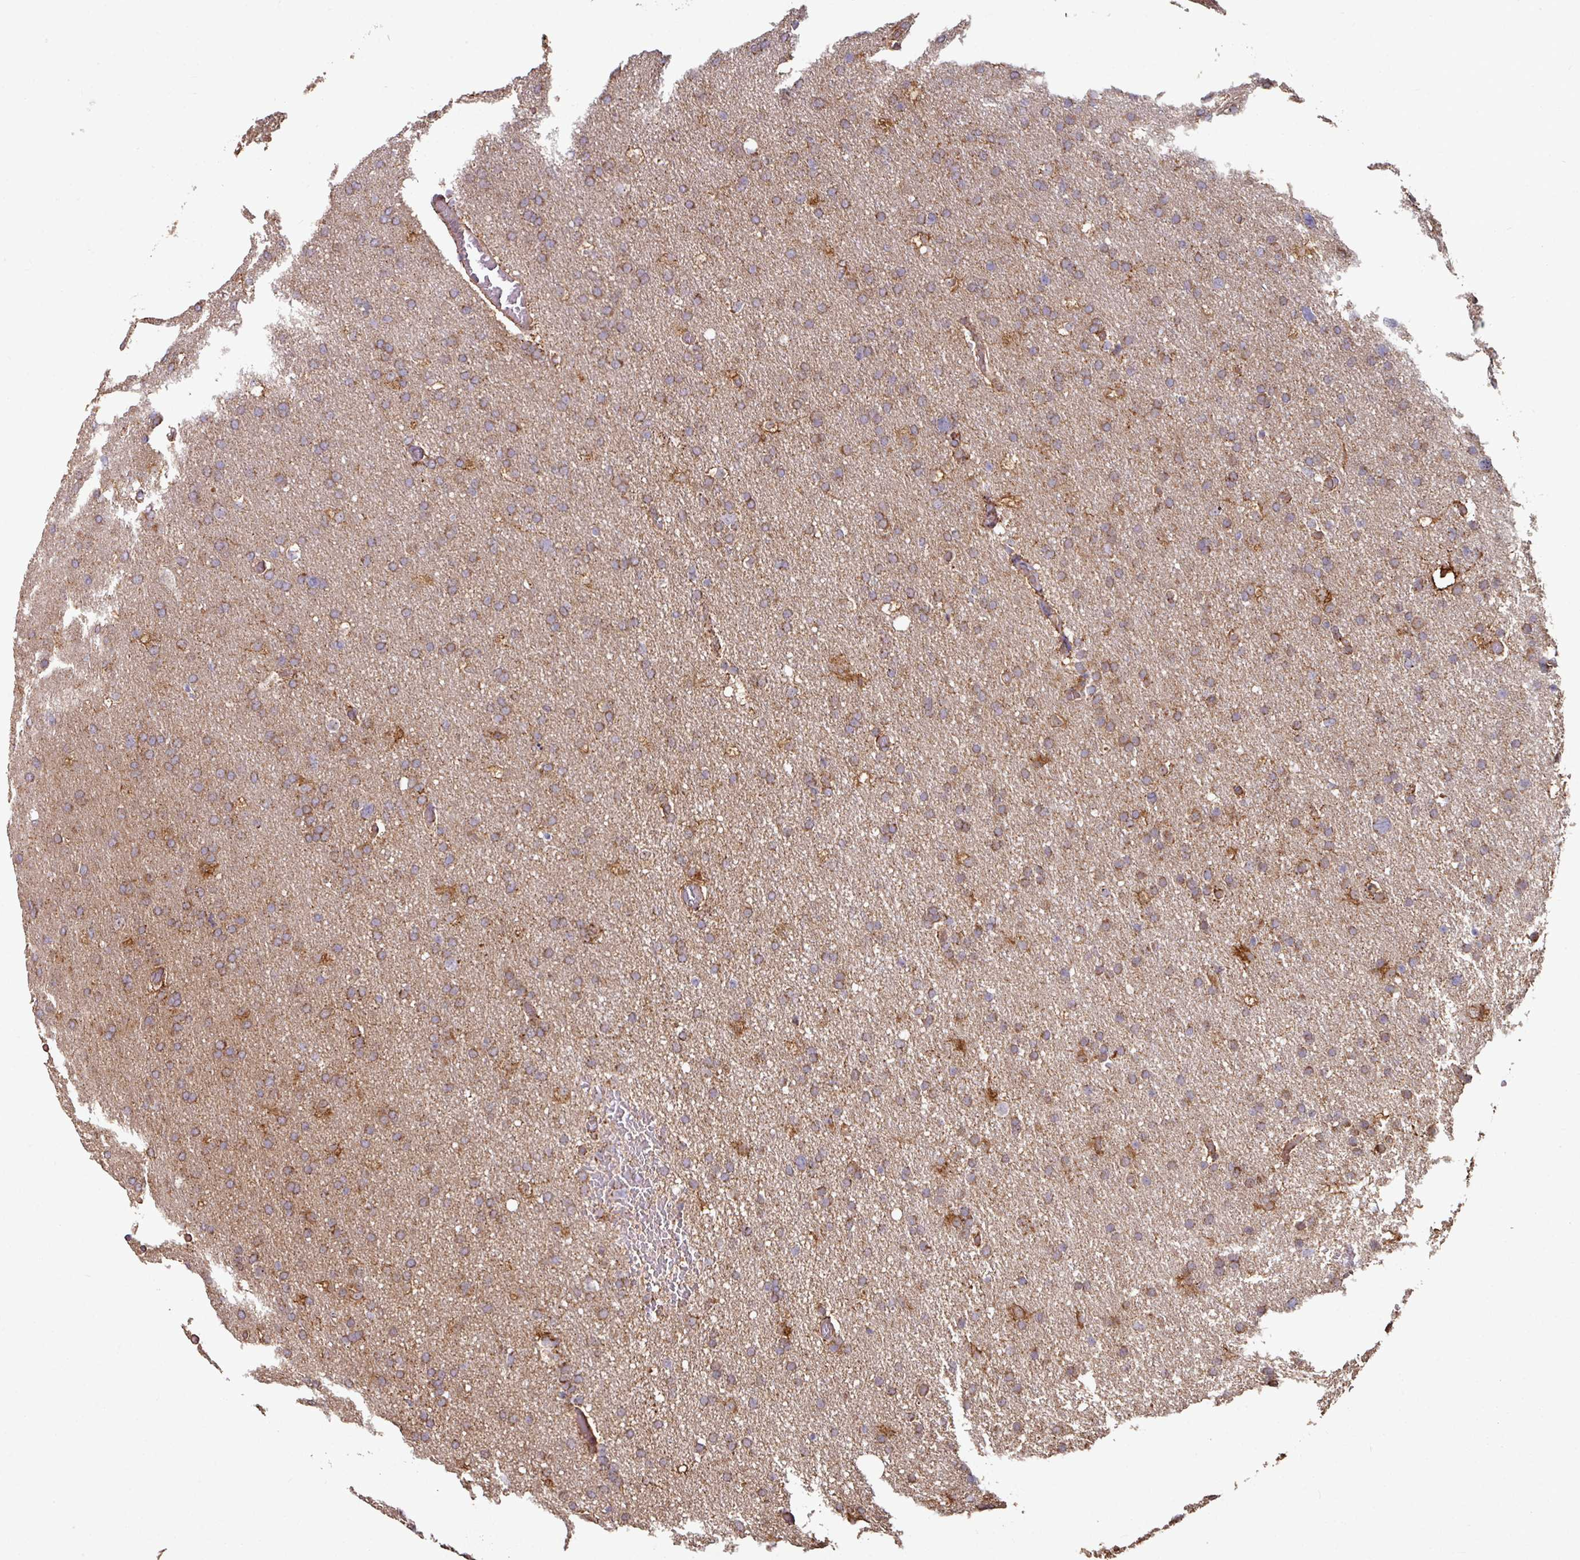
{"staining": {"intensity": "moderate", "quantity": "25%-75%", "location": "cytoplasmic/membranous"}, "tissue": "glioma", "cell_type": "Tumor cells", "image_type": "cancer", "snomed": [{"axis": "morphology", "description": "Glioma, malignant, High grade"}, {"axis": "topography", "description": "Cerebral cortex"}], "caption": "This is an image of IHC staining of glioma, which shows moderate expression in the cytoplasmic/membranous of tumor cells.", "gene": "OR2D3", "patient": {"sex": "female", "age": 36}}